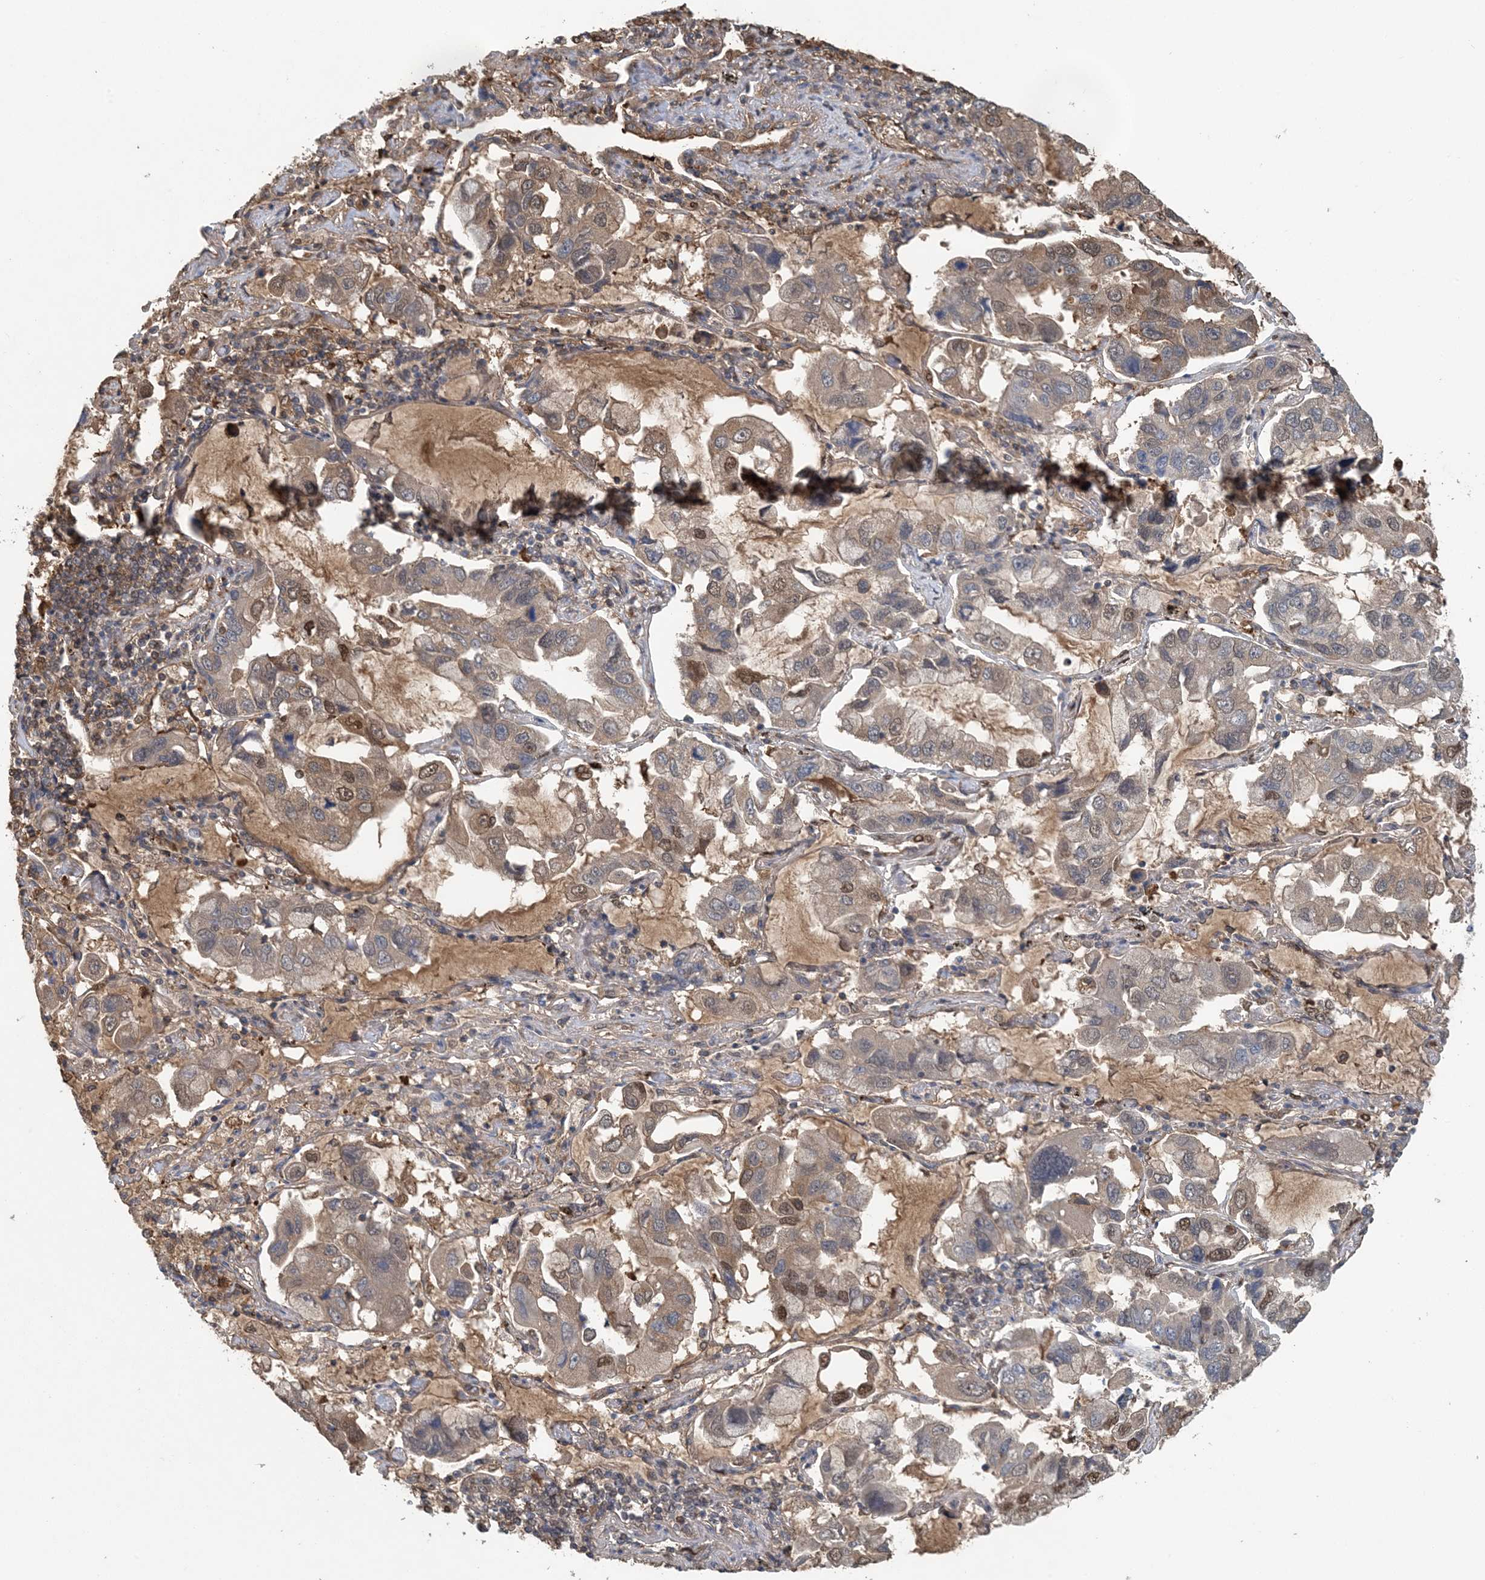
{"staining": {"intensity": "moderate", "quantity": "<25%", "location": "cytoplasmic/membranous,nuclear"}, "tissue": "lung cancer", "cell_type": "Tumor cells", "image_type": "cancer", "snomed": [{"axis": "morphology", "description": "Adenocarcinoma, NOS"}, {"axis": "topography", "description": "Lung"}], "caption": "Adenocarcinoma (lung) stained for a protein (brown) exhibits moderate cytoplasmic/membranous and nuclear positive expression in approximately <25% of tumor cells.", "gene": "HIKESHI", "patient": {"sex": "male", "age": 64}}